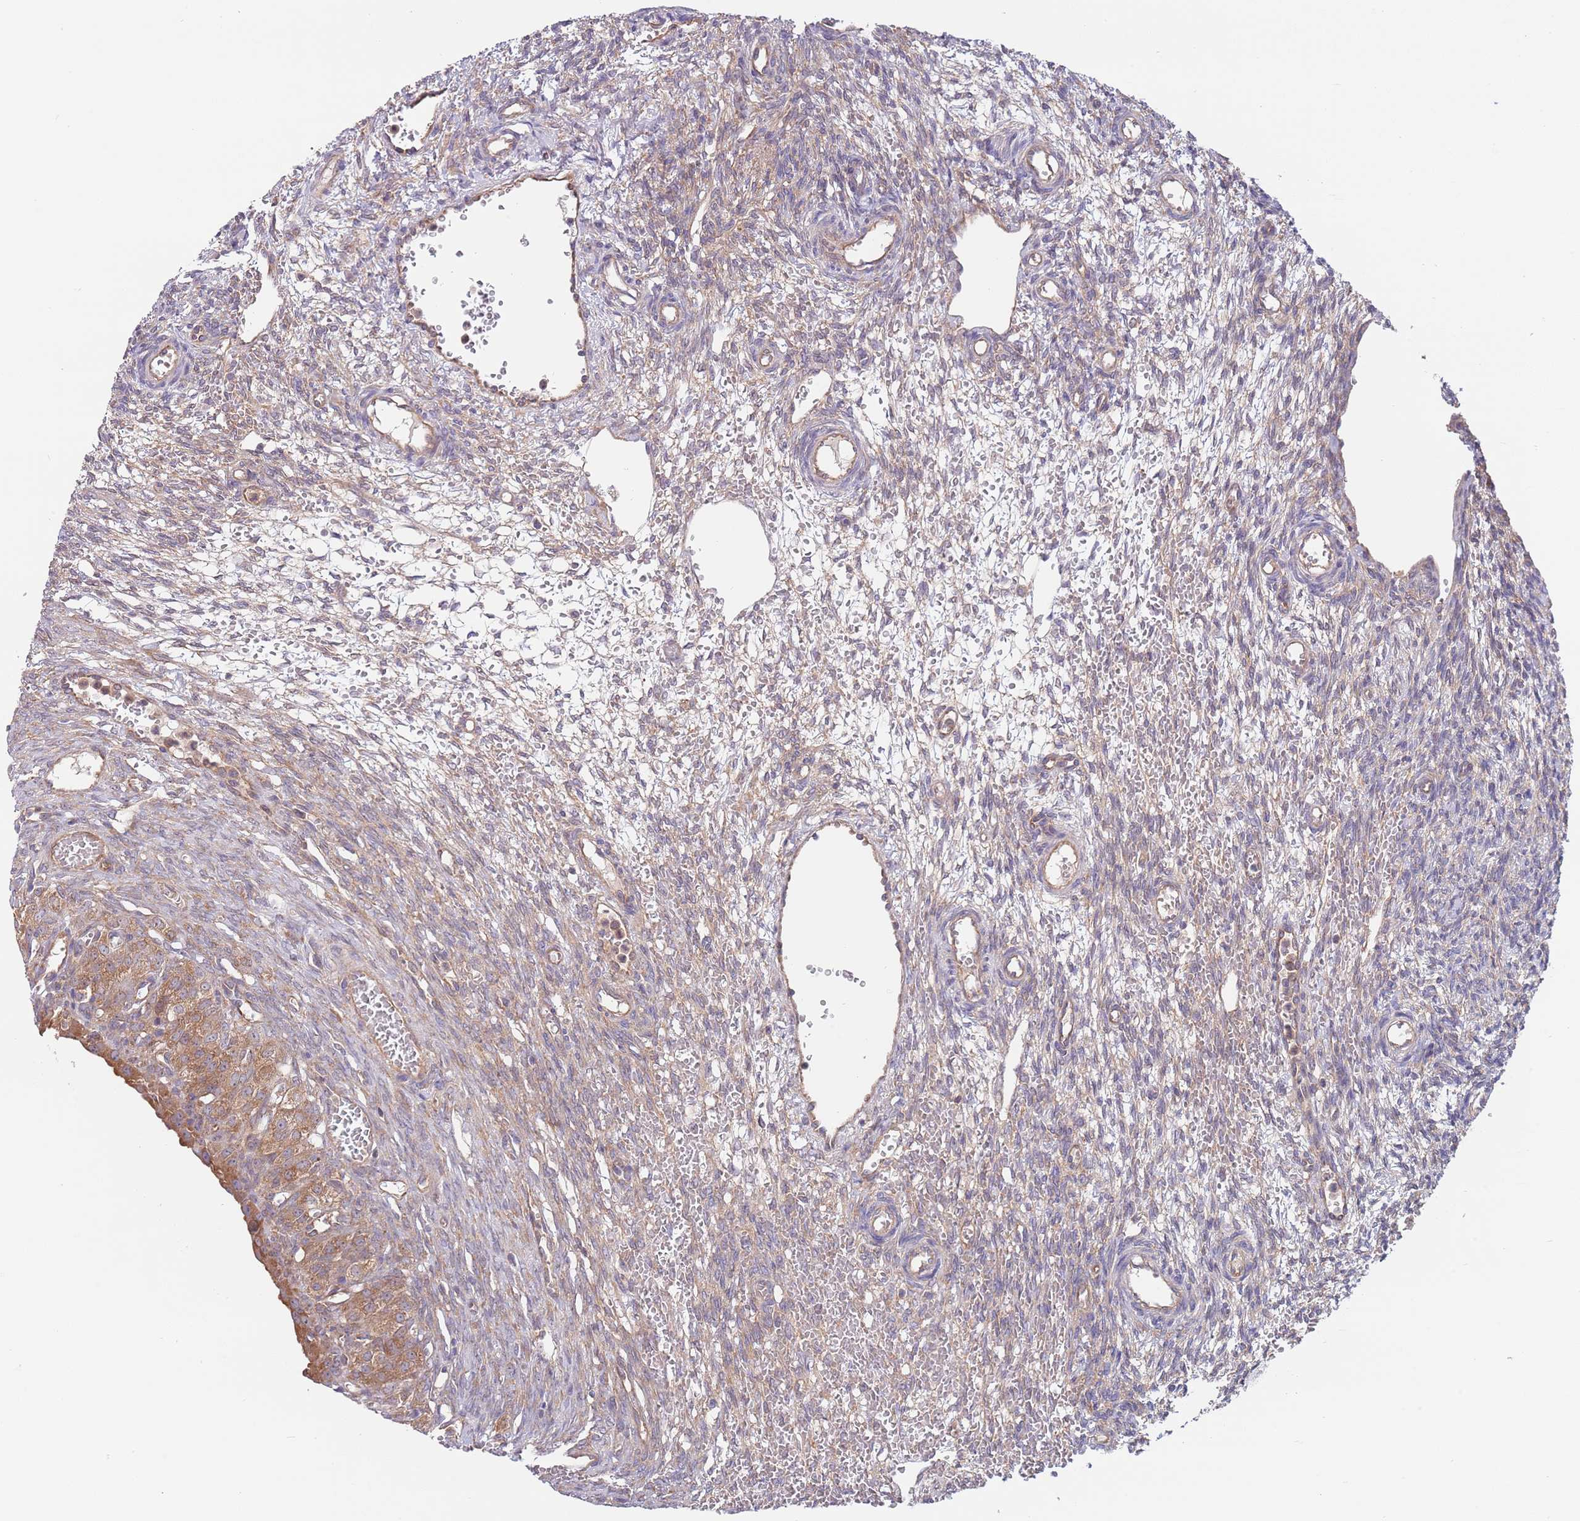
{"staining": {"intensity": "moderate", "quantity": ">75%", "location": "cytoplasmic/membranous"}, "tissue": "ovary", "cell_type": "Follicle cells", "image_type": "normal", "snomed": [{"axis": "morphology", "description": "Normal tissue, NOS"}, {"axis": "topography", "description": "Ovary"}], "caption": "Protein staining exhibits moderate cytoplasmic/membranous expression in approximately >75% of follicle cells in unremarkable ovary.", "gene": "EIF3F", "patient": {"sex": "female", "age": 39}}